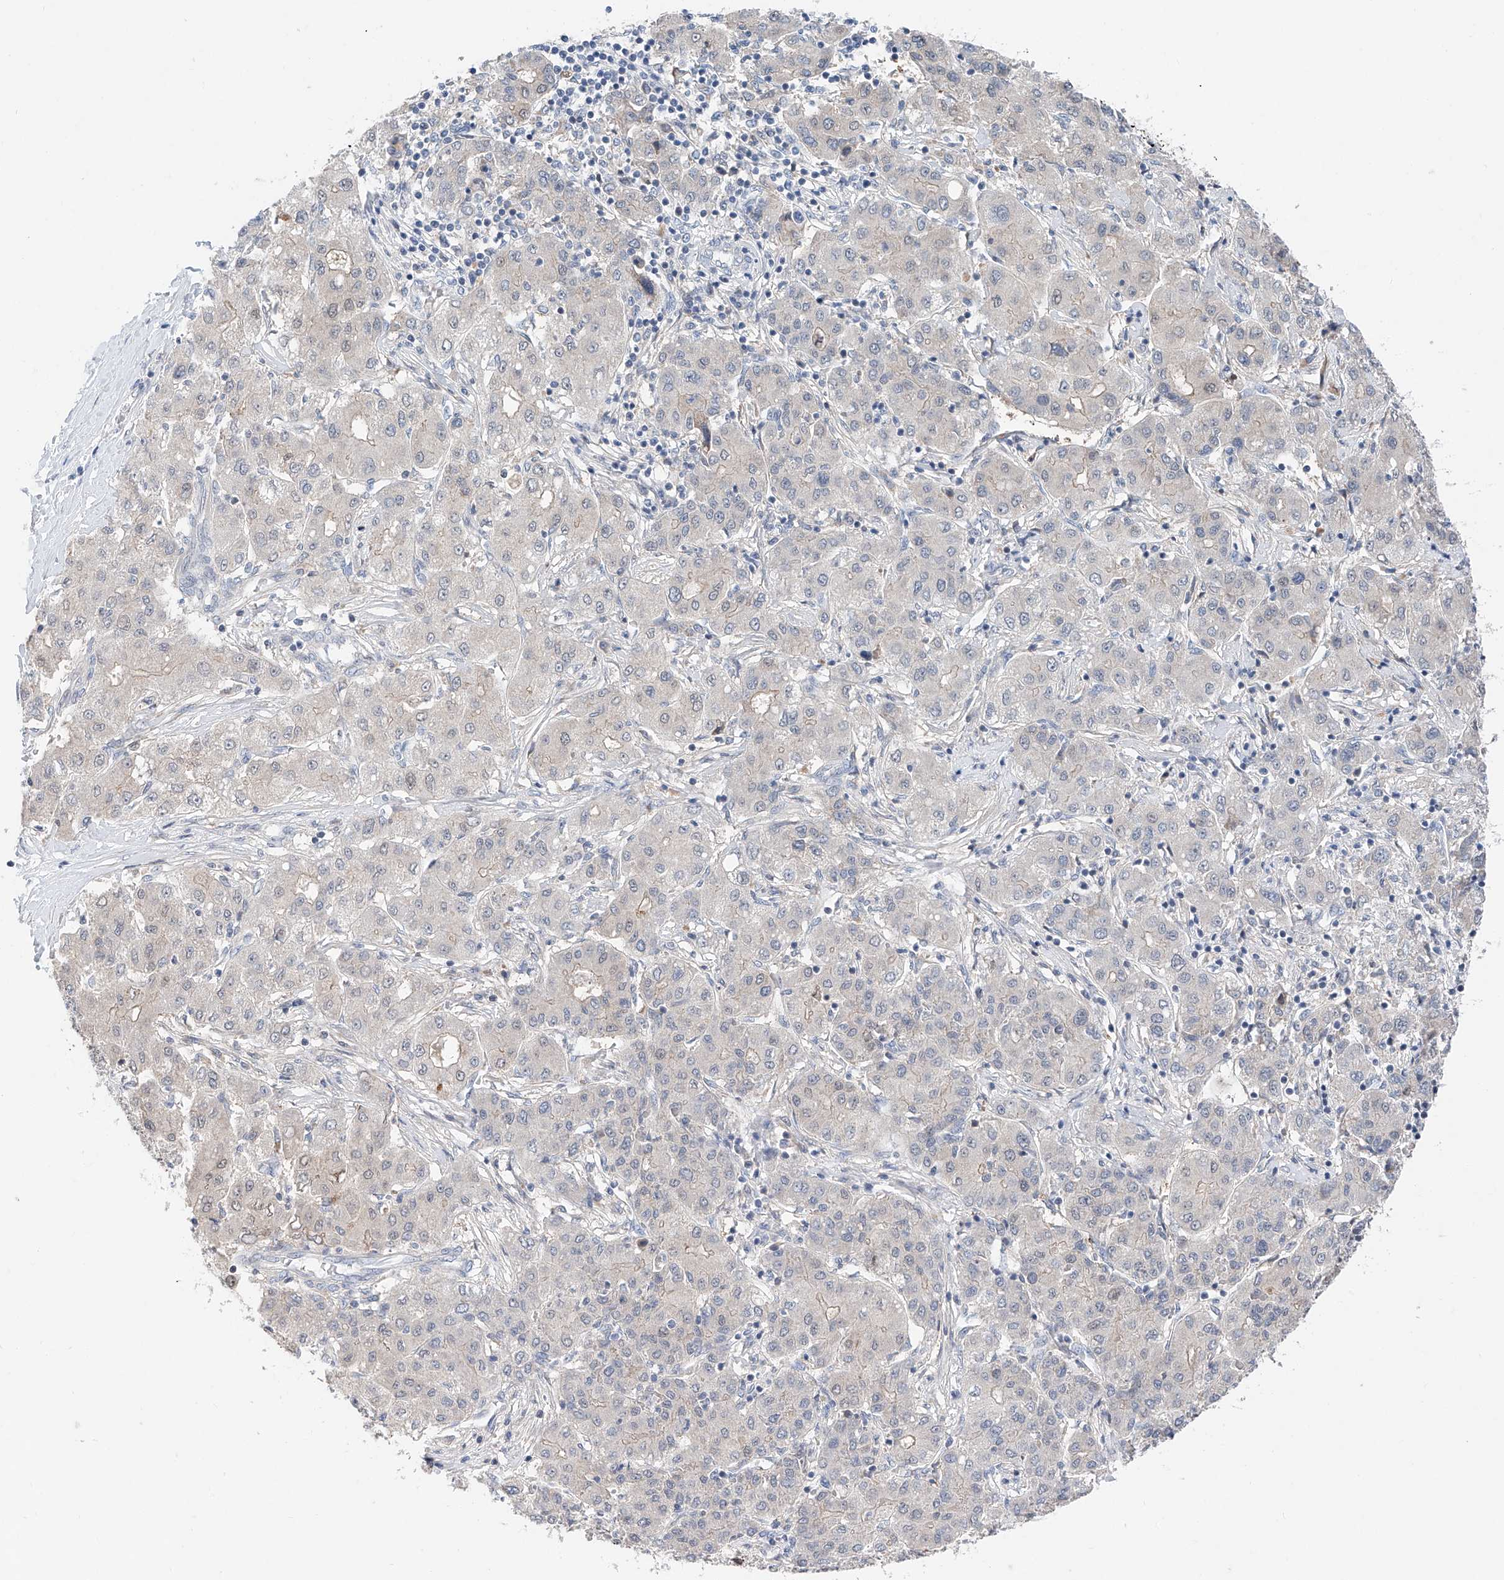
{"staining": {"intensity": "negative", "quantity": "none", "location": "none"}, "tissue": "liver cancer", "cell_type": "Tumor cells", "image_type": "cancer", "snomed": [{"axis": "morphology", "description": "Carcinoma, Hepatocellular, NOS"}, {"axis": "topography", "description": "Liver"}], "caption": "A high-resolution histopathology image shows immunohistochemistry staining of hepatocellular carcinoma (liver), which displays no significant positivity in tumor cells. (DAB (3,3'-diaminobenzidine) immunohistochemistry (IHC) visualized using brightfield microscopy, high magnification).", "gene": "FUCA2", "patient": {"sex": "male", "age": 65}}